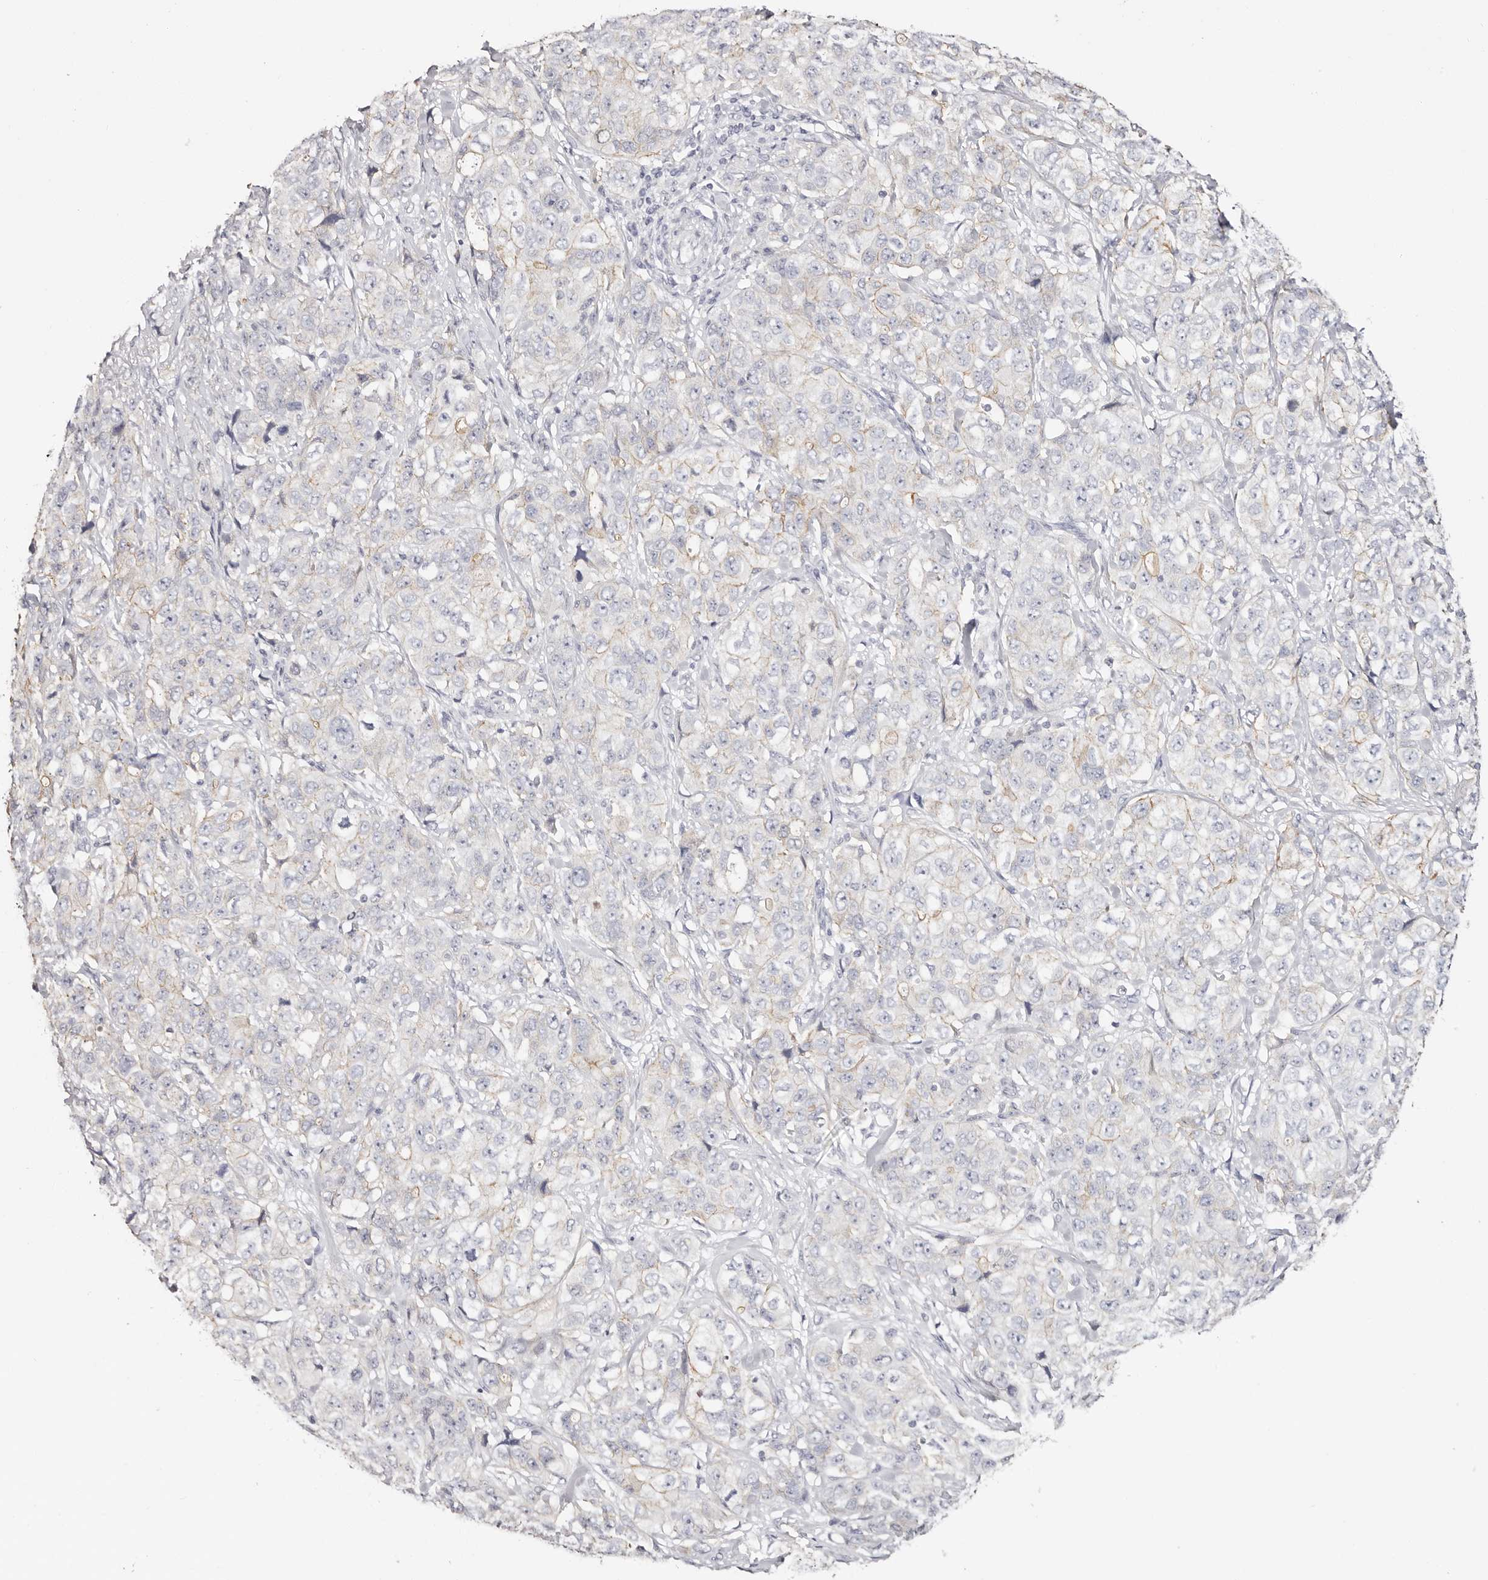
{"staining": {"intensity": "weak", "quantity": "<25%", "location": "cytoplasmic/membranous"}, "tissue": "stomach cancer", "cell_type": "Tumor cells", "image_type": "cancer", "snomed": [{"axis": "morphology", "description": "Adenocarcinoma, NOS"}, {"axis": "topography", "description": "Stomach"}], "caption": "Immunohistochemistry of human stomach cancer shows no expression in tumor cells.", "gene": "ROM1", "patient": {"sex": "male", "age": 48}}